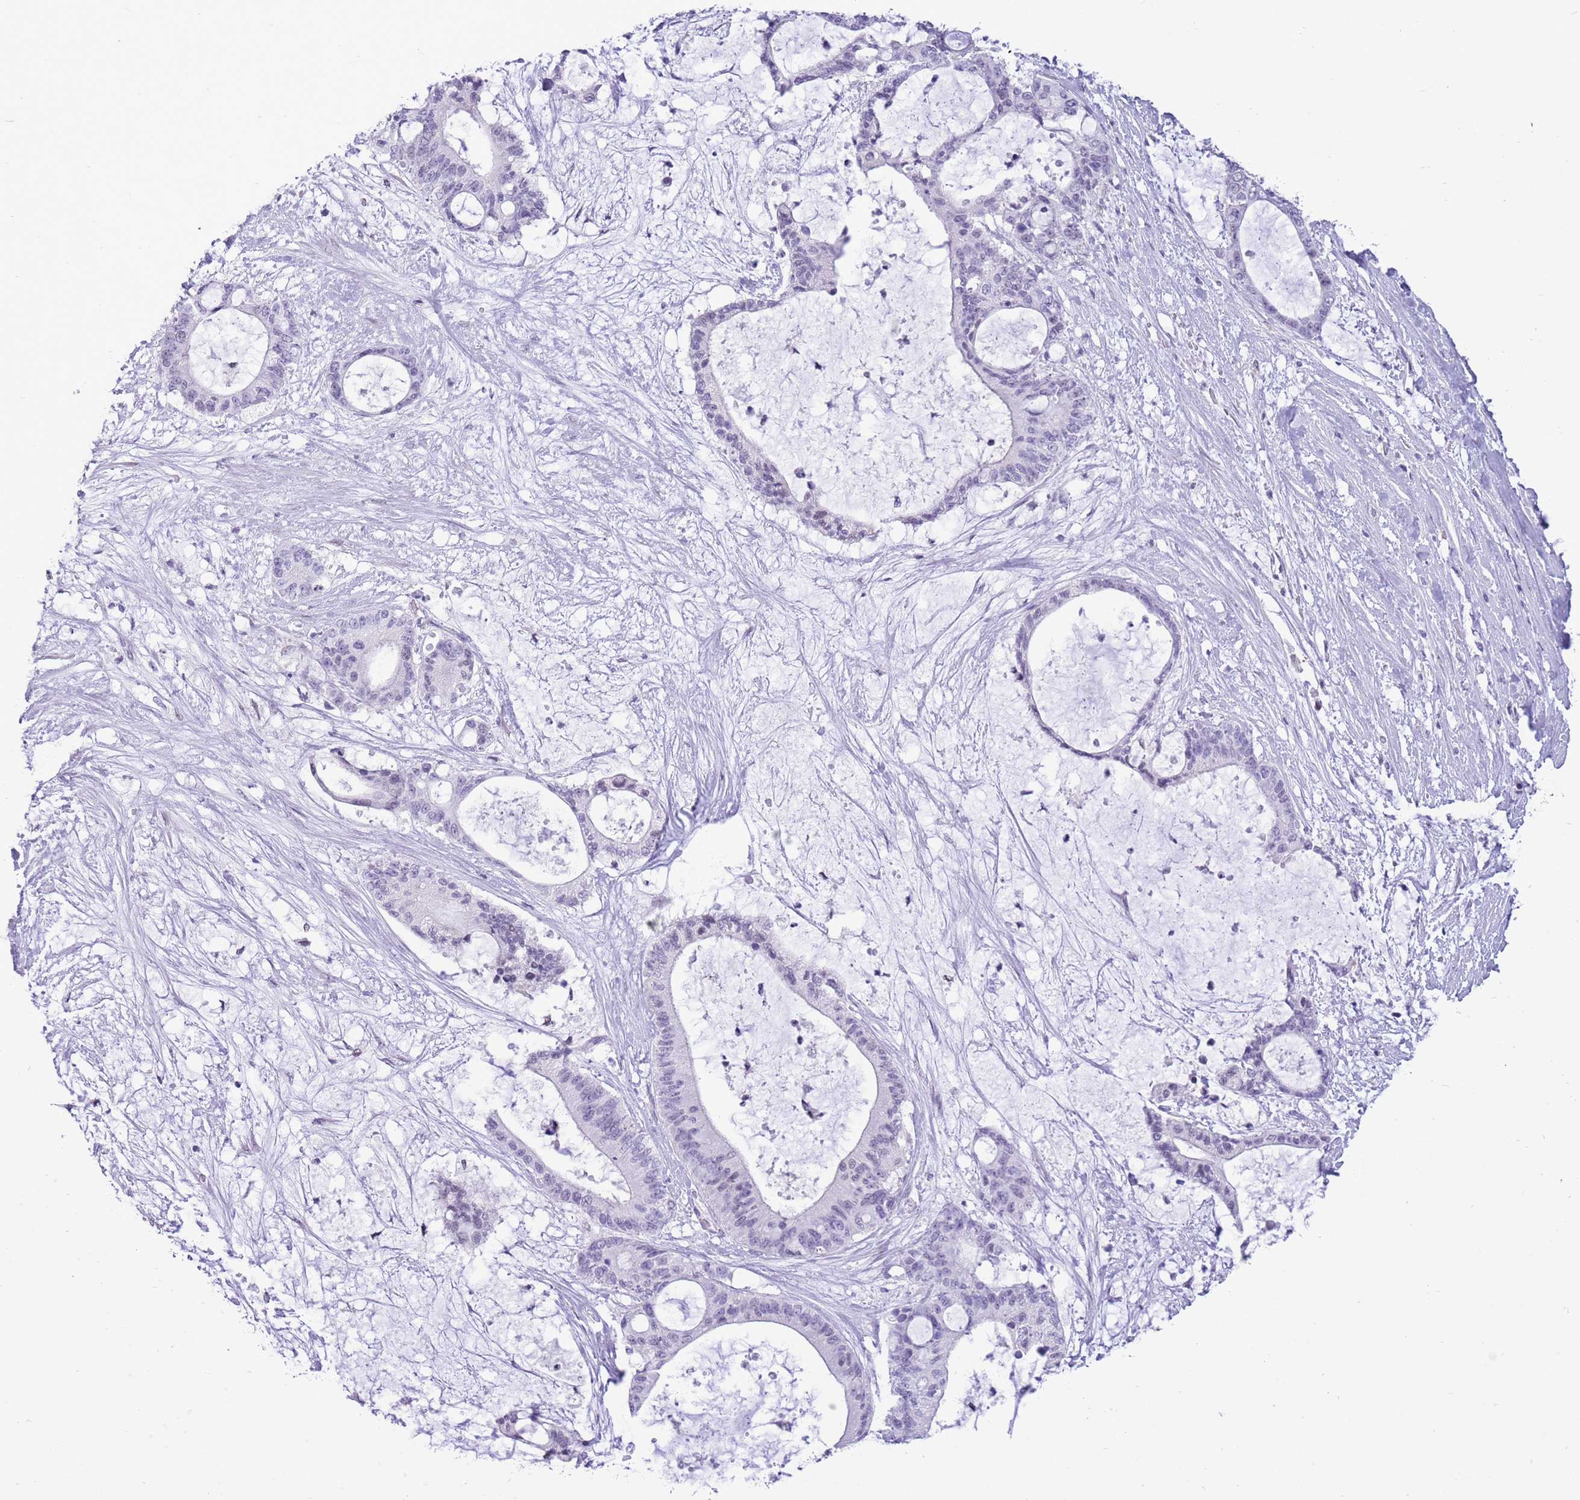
{"staining": {"intensity": "negative", "quantity": "none", "location": "none"}, "tissue": "liver cancer", "cell_type": "Tumor cells", "image_type": "cancer", "snomed": [{"axis": "morphology", "description": "Normal tissue, NOS"}, {"axis": "morphology", "description": "Cholangiocarcinoma"}, {"axis": "topography", "description": "Liver"}, {"axis": "topography", "description": "Peripheral nerve tissue"}], "caption": "This micrograph is of liver cholangiocarcinoma stained with IHC to label a protein in brown with the nuclei are counter-stained blue. There is no expression in tumor cells.", "gene": "PPP1R17", "patient": {"sex": "female", "age": 73}}